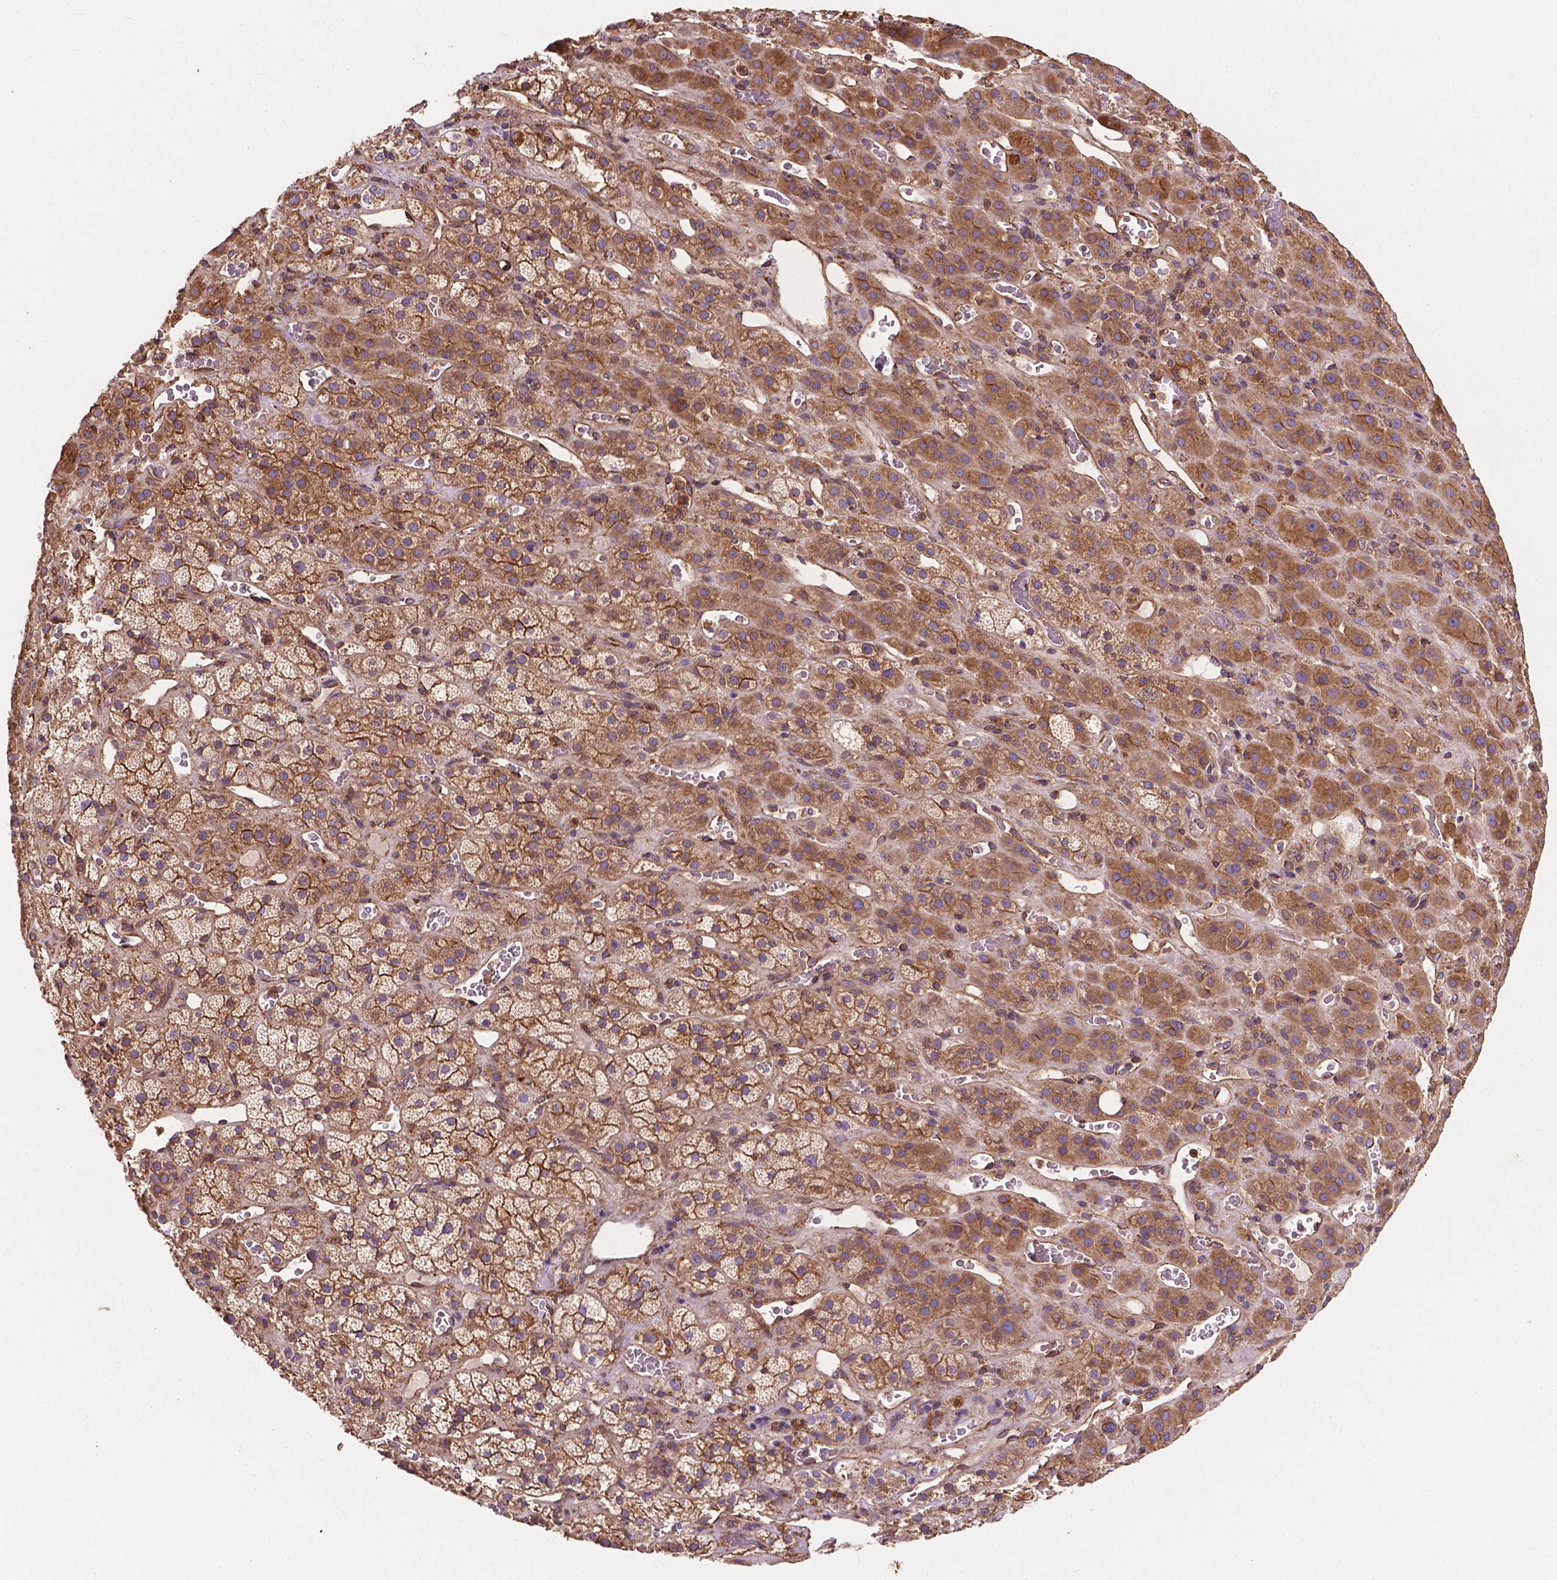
{"staining": {"intensity": "moderate", "quantity": ">75%", "location": "cytoplasmic/membranous"}, "tissue": "adrenal gland", "cell_type": "Glandular cells", "image_type": "normal", "snomed": [{"axis": "morphology", "description": "Normal tissue, NOS"}, {"axis": "topography", "description": "Adrenal gland"}], "caption": "Protein staining of benign adrenal gland exhibits moderate cytoplasmic/membranous staining in approximately >75% of glandular cells.", "gene": "CCDC71L", "patient": {"sex": "male", "age": 57}}